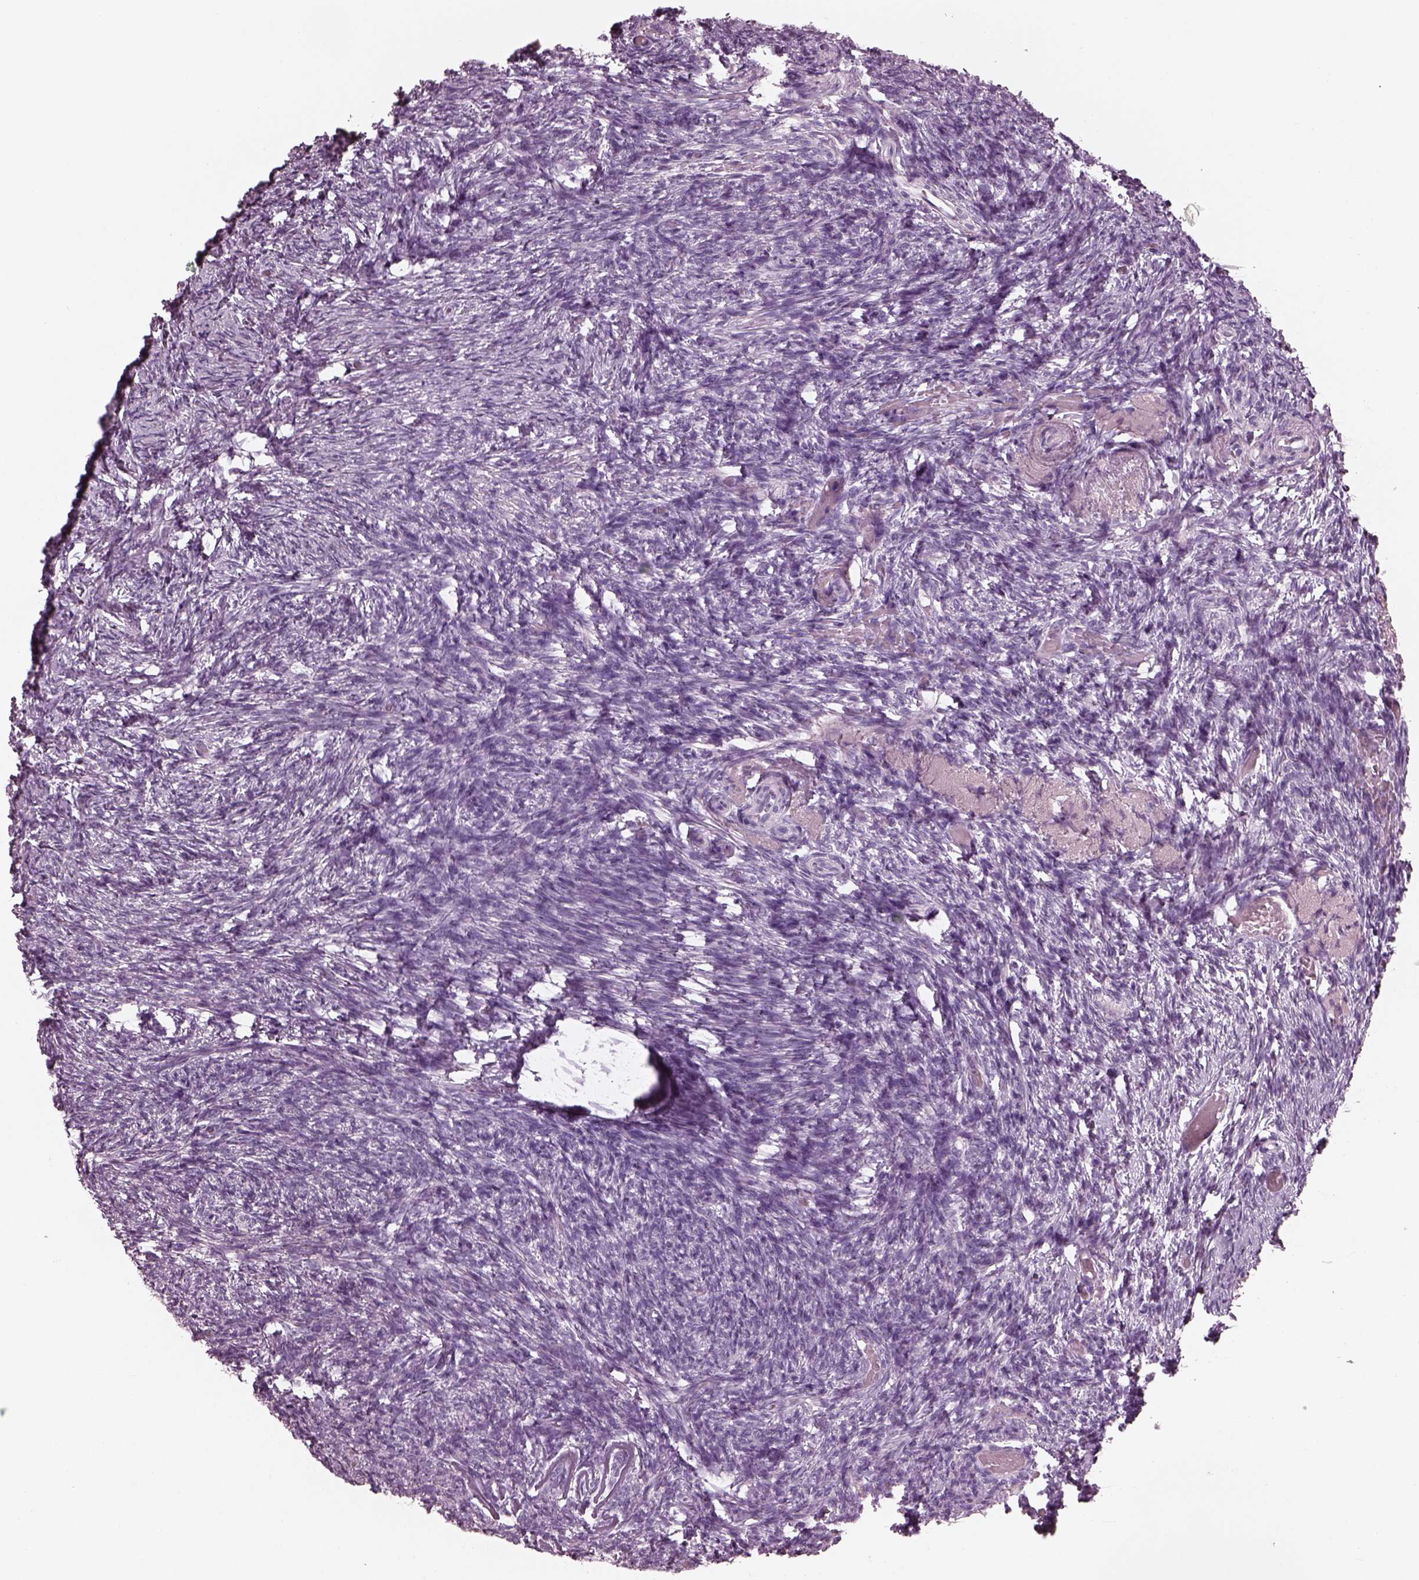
{"staining": {"intensity": "negative", "quantity": "none", "location": "none"}, "tissue": "ovary", "cell_type": "Follicle cells", "image_type": "normal", "snomed": [{"axis": "morphology", "description": "Normal tissue, NOS"}, {"axis": "topography", "description": "Ovary"}], "caption": "This is a histopathology image of IHC staining of normal ovary, which shows no expression in follicle cells.", "gene": "FABP9", "patient": {"sex": "female", "age": 72}}